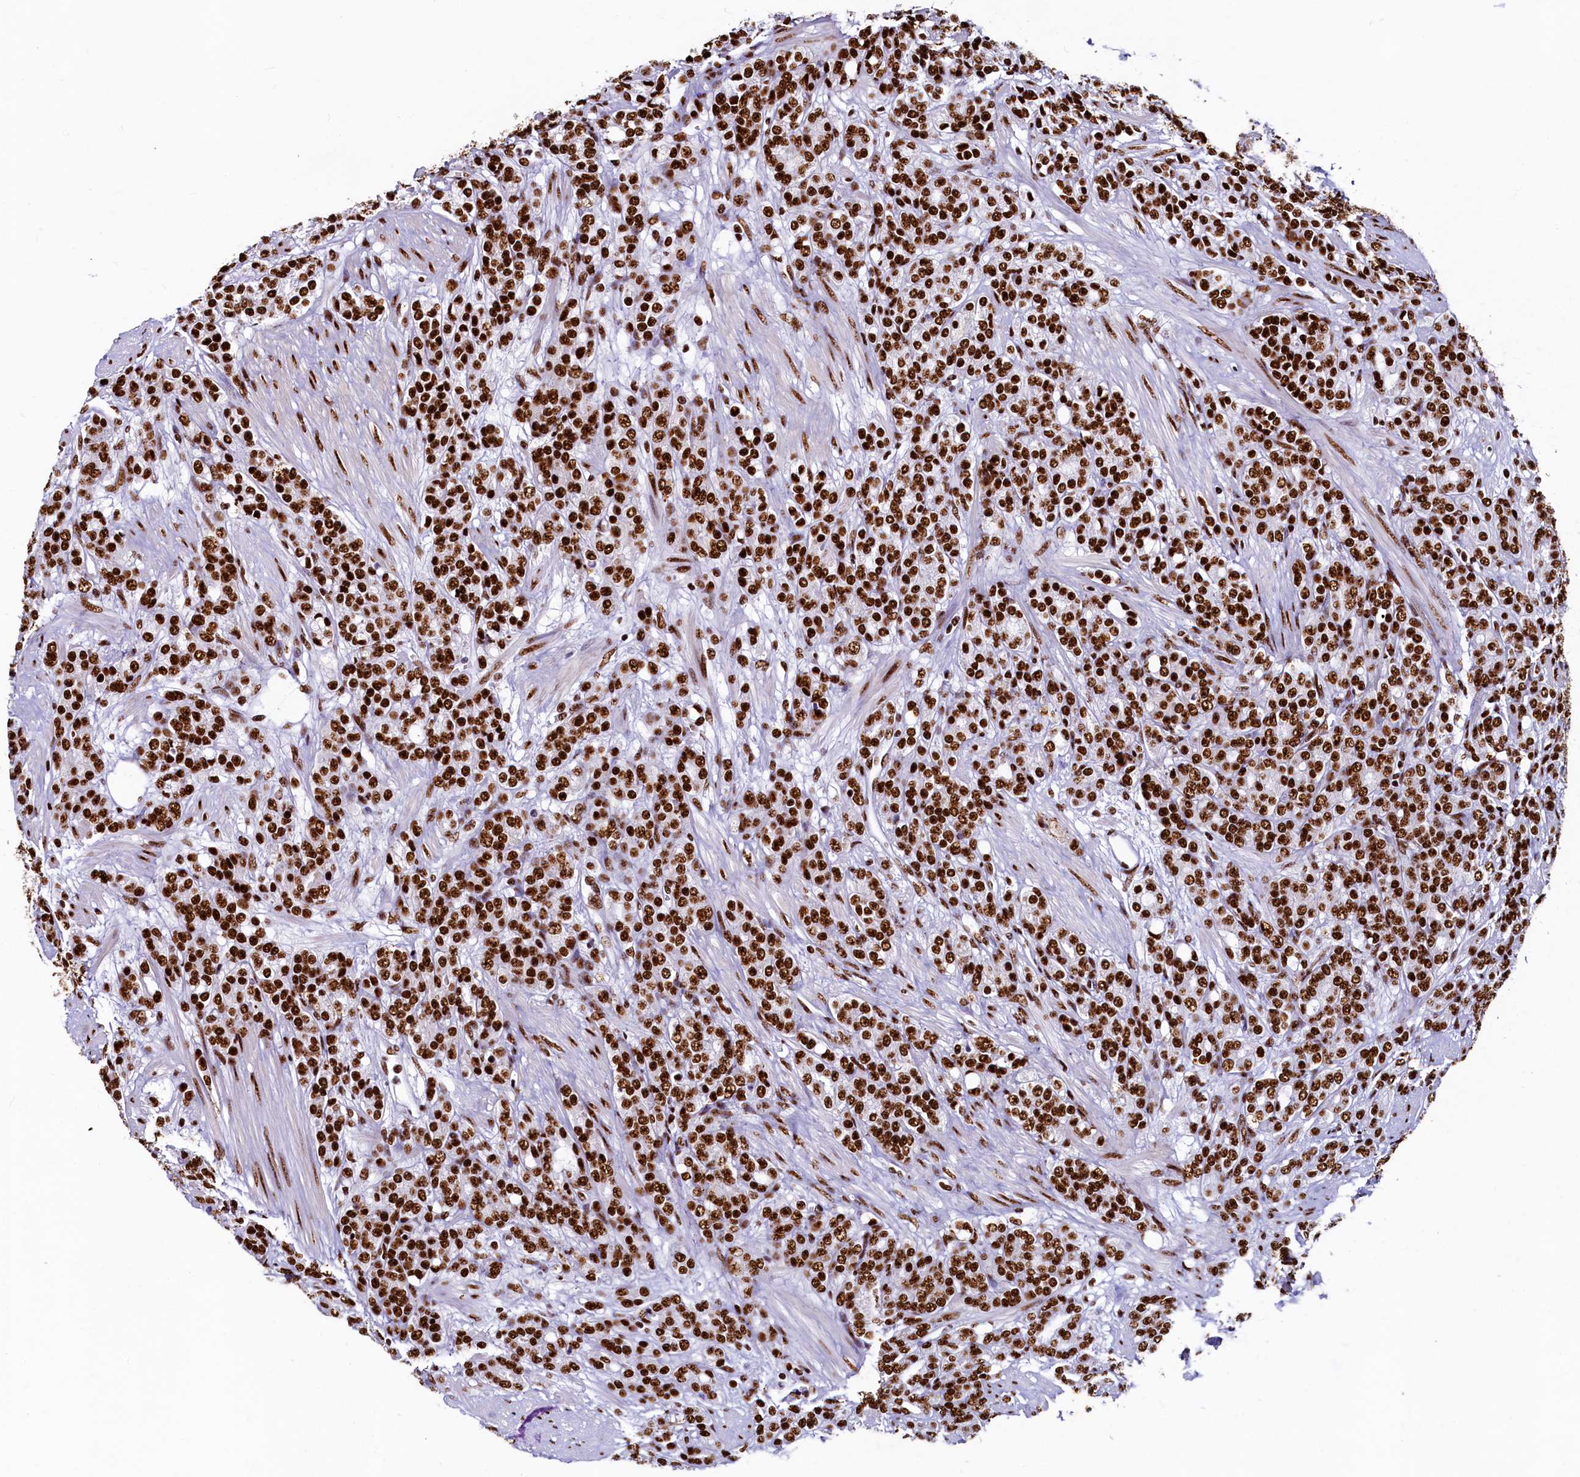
{"staining": {"intensity": "strong", "quantity": ">75%", "location": "nuclear"}, "tissue": "prostate cancer", "cell_type": "Tumor cells", "image_type": "cancer", "snomed": [{"axis": "morphology", "description": "Adenocarcinoma, High grade"}, {"axis": "topography", "description": "Prostate"}], "caption": "Prostate cancer stained with DAB immunohistochemistry demonstrates high levels of strong nuclear expression in approximately >75% of tumor cells.", "gene": "SRRM2", "patient": {"sex": "male", "age": 62}}